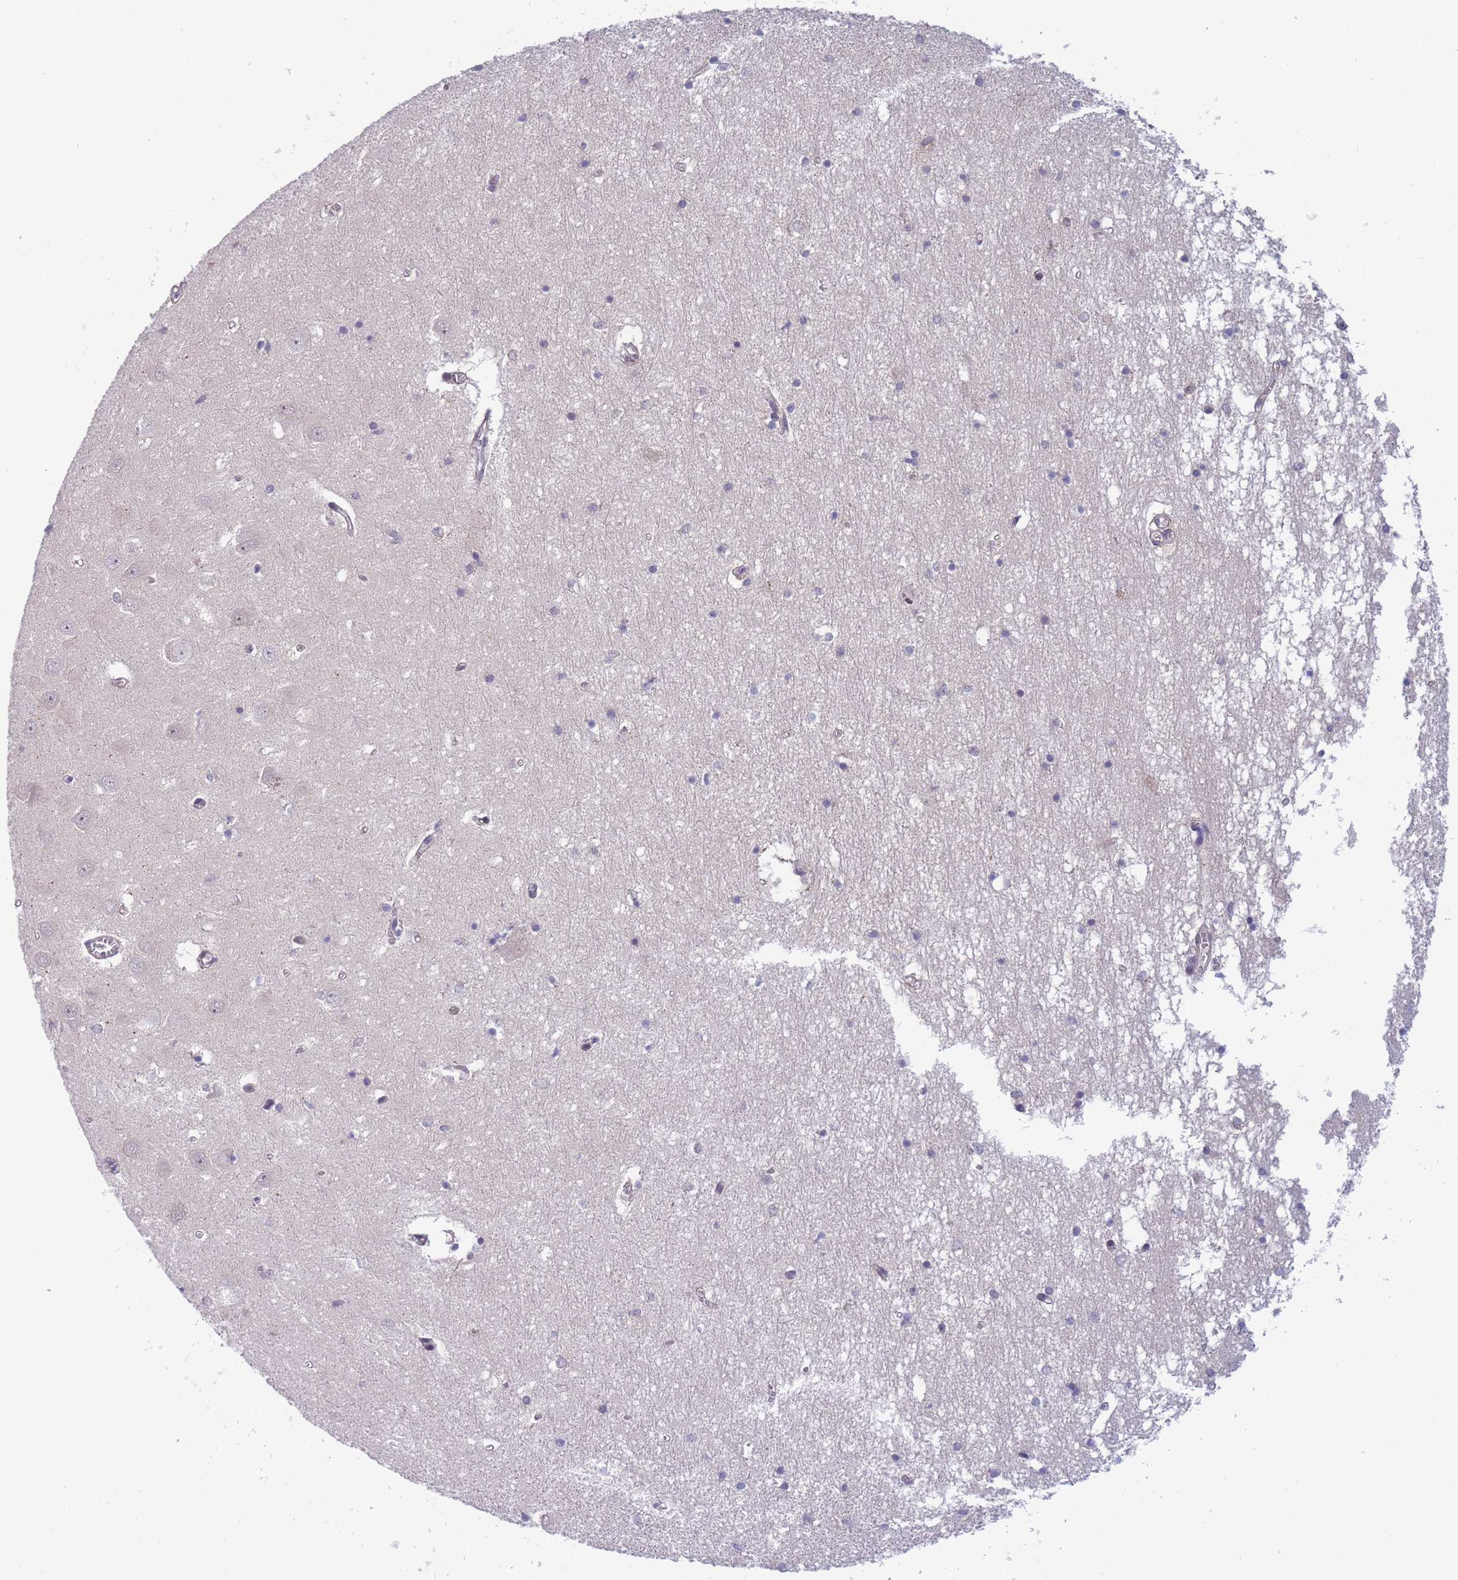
{"staining": {"intensity": "negative", "quantity": "none", "location": "none"}, "tissue": "hippocampus", "cell_type": "Glial cells", "image_type": "normal", "snomed": [{"axis": "morphology", "description": "Normal tissue, NOS"}, {"axis": "topography", "description": "Hippocampus"}], "caption": "Hippocampus stained for a protein using immunohistochemistry exhibits no expression glial cells.", "gene": "NSFL1C", "patient": {"sex": "male", "age": 70}}